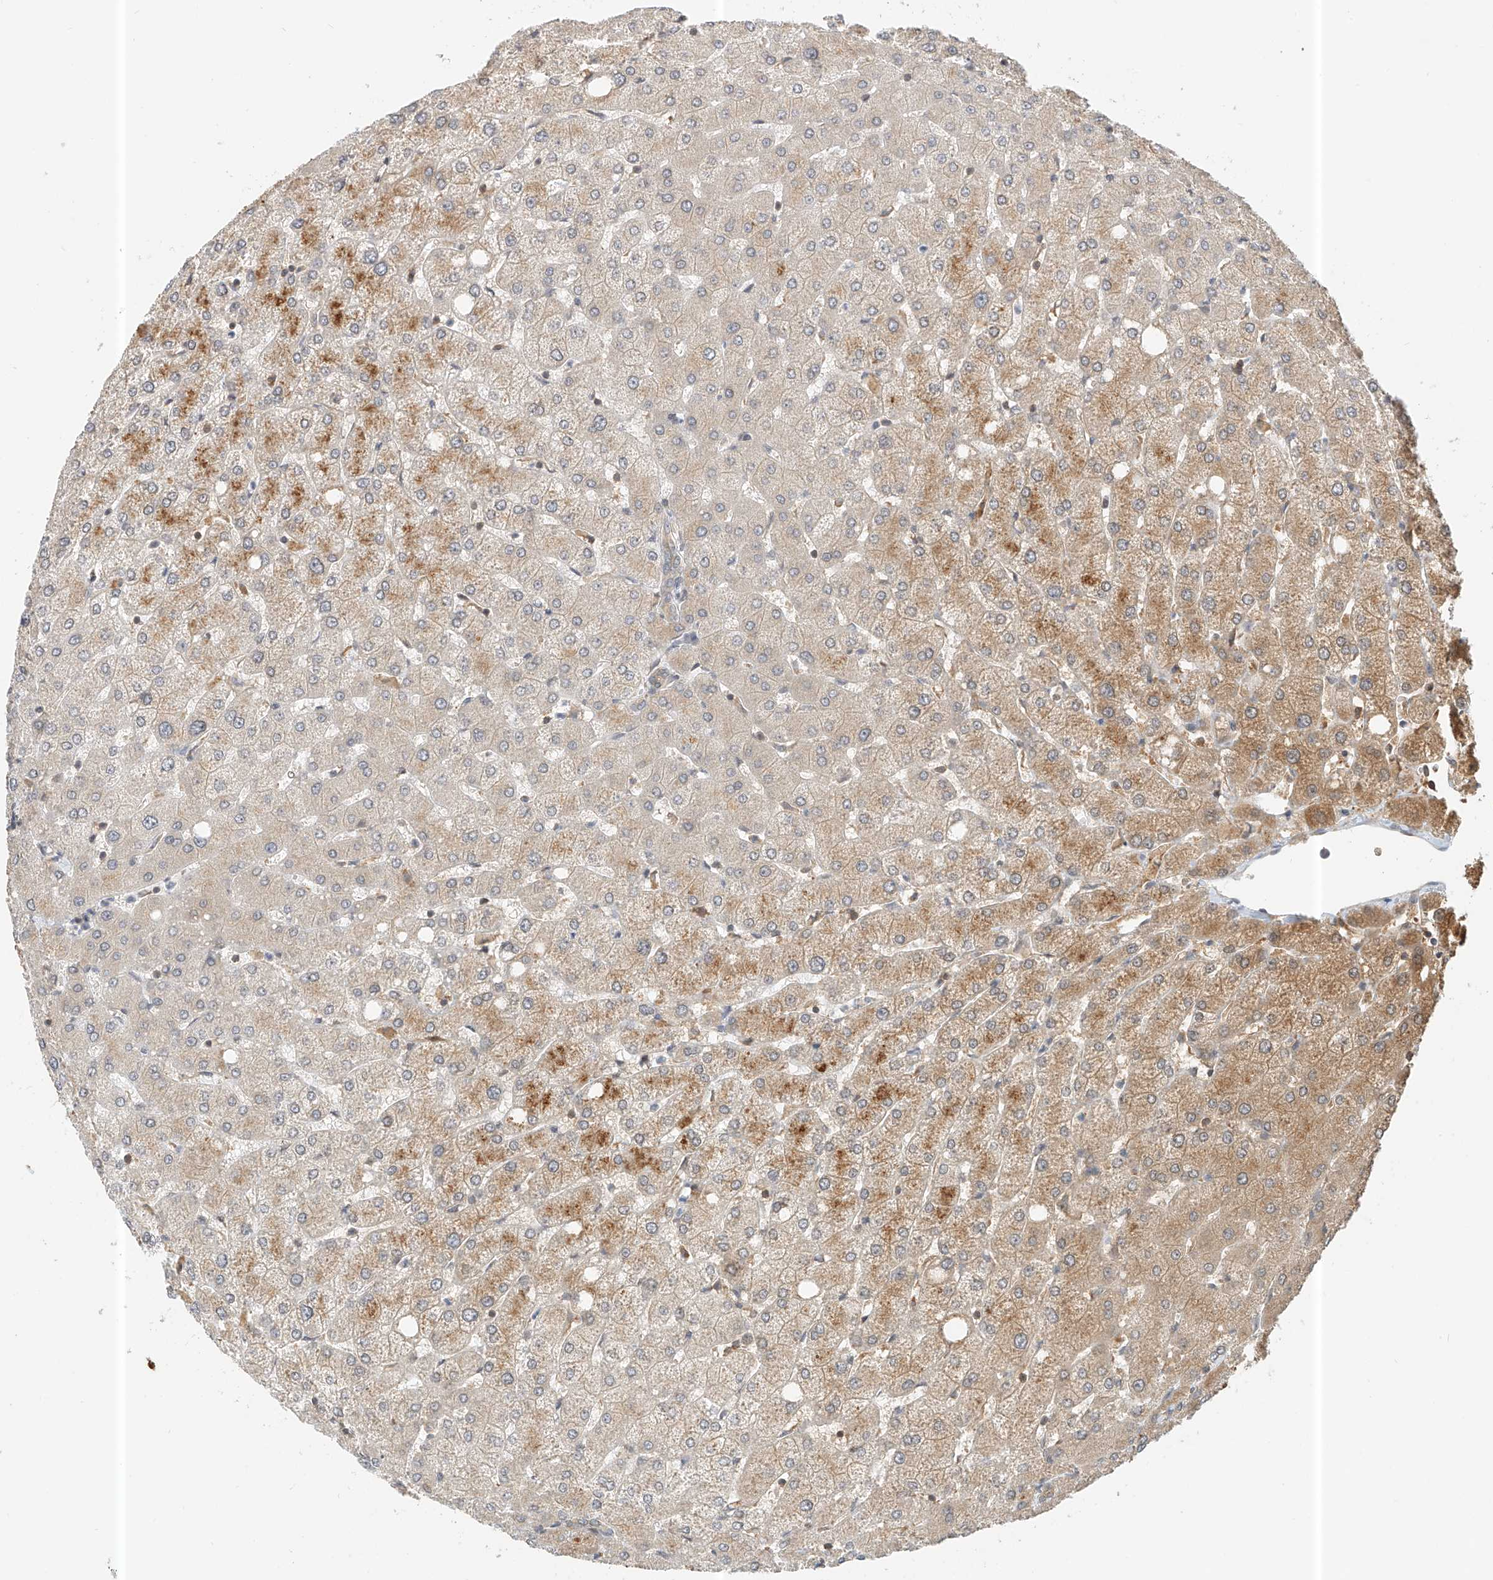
{"staining": {"intensity": "negative", "quantity": "none", "location": "none"}, "tissue": "liver", "cell_type": "Cholangiocytes", "image_type": "normal", "snomed": [{"axis": "morphology", "description": "Normal tissue, NOS"}, {"axis": "topography", "description": "Liver"}], "caption": "Normal liver was stained to show a protein in brown. There is no significant staining in cholangiocytes.", "gene": "PPA2", "patient": {"sex": "female", "age": 54}}